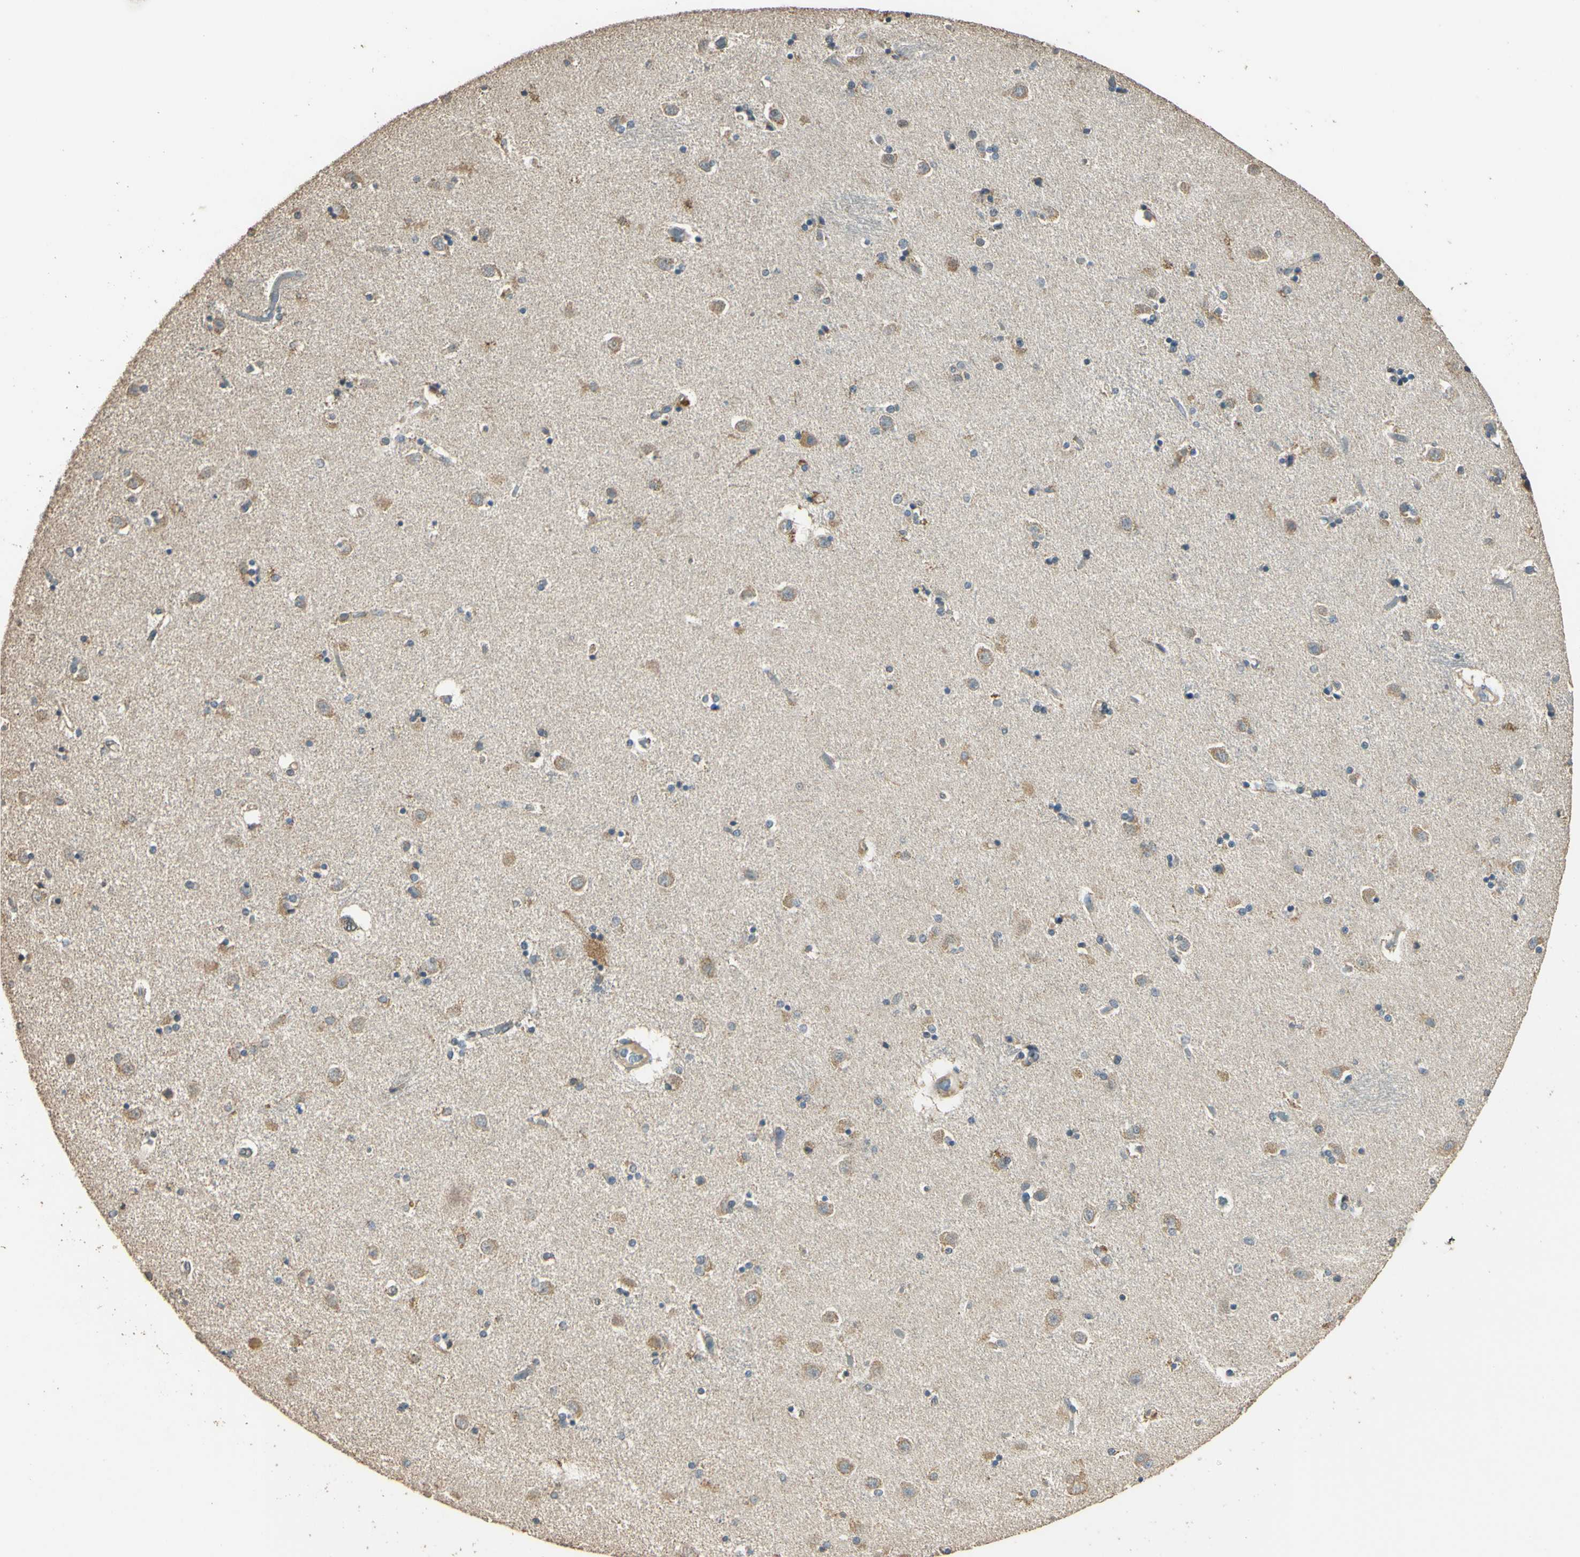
{"staining": {"intensity": "moderate", "quantity": "25%-75%", "location": "cytoplasmic/membranous"}, "tissue": "caudate", "cell_type": "Glial cells", "image_type": "normal", "snomed": [{"axis": "morphology", "description": "Normal tissue, NOS"}, {"axis": "topography", "description": "Lateral ventricle wall"}], "caption": "This micrograph demonstrates immunohistochemistry staining of normal human caudate, with medium moderate cytoplasmic/membranous positivity in approximately 25%-75% of glial cells.", "gene": "STX18", "patient": {"sex": "female", "age": 54}}